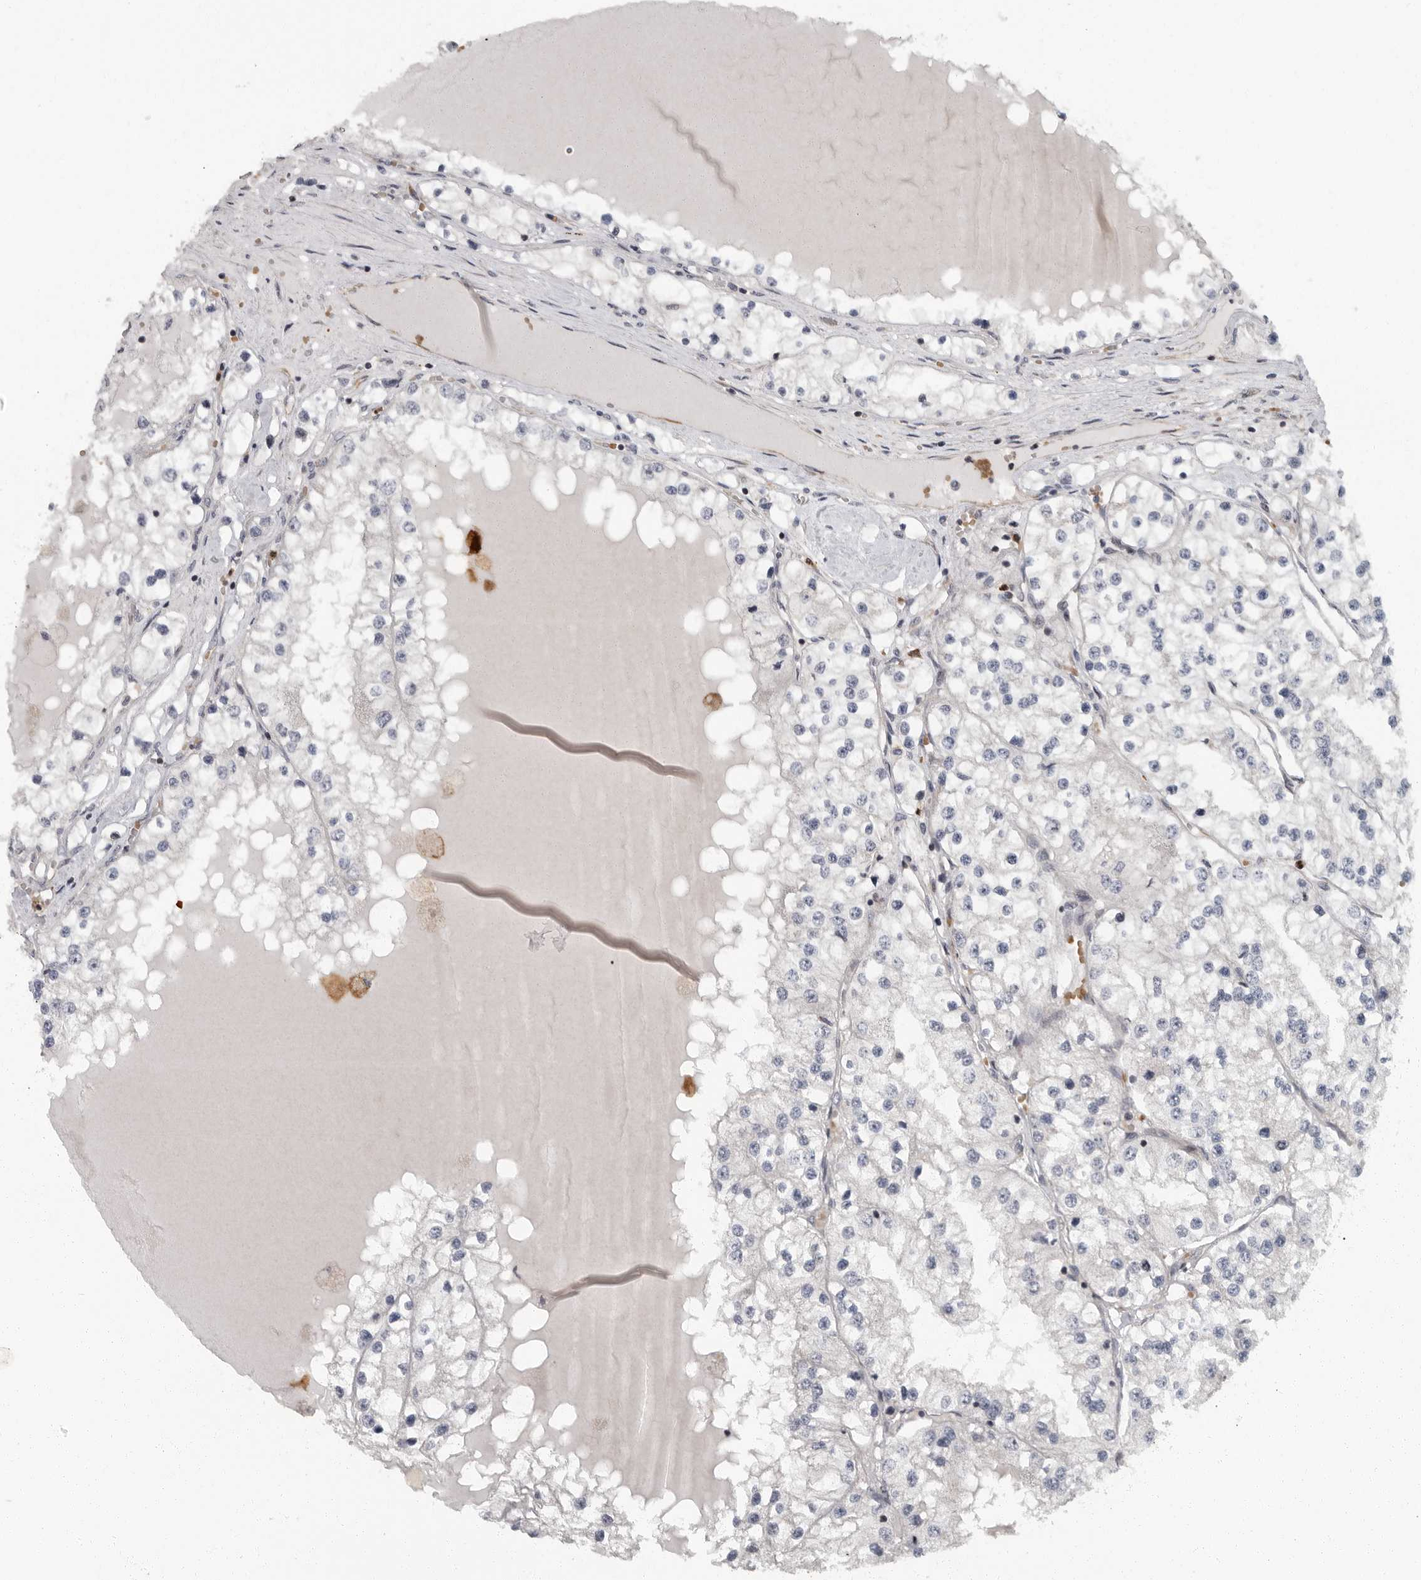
{"staining": {"intensity": "negative", "quantity": "none", "location": "none"}, "tissue": "renal cancer", "cell_type": "Tumor cells", "image_type": "cancer", "snomed": [{"axis": "morphology", "description": "Adenocarcinoma, NOS"}, {"axis": "topography", "description": "Kidney"}], "caption": "The IHC micrograph has no significant staining in tumor cells of renal cancer tissue. (Brightfield microscopy of DAB (3,3'-diaminobenzidine) immunohistochemistry at high magnification).", "gene": "PDCD11", "patient": {"sex": "male", "age": 68}}